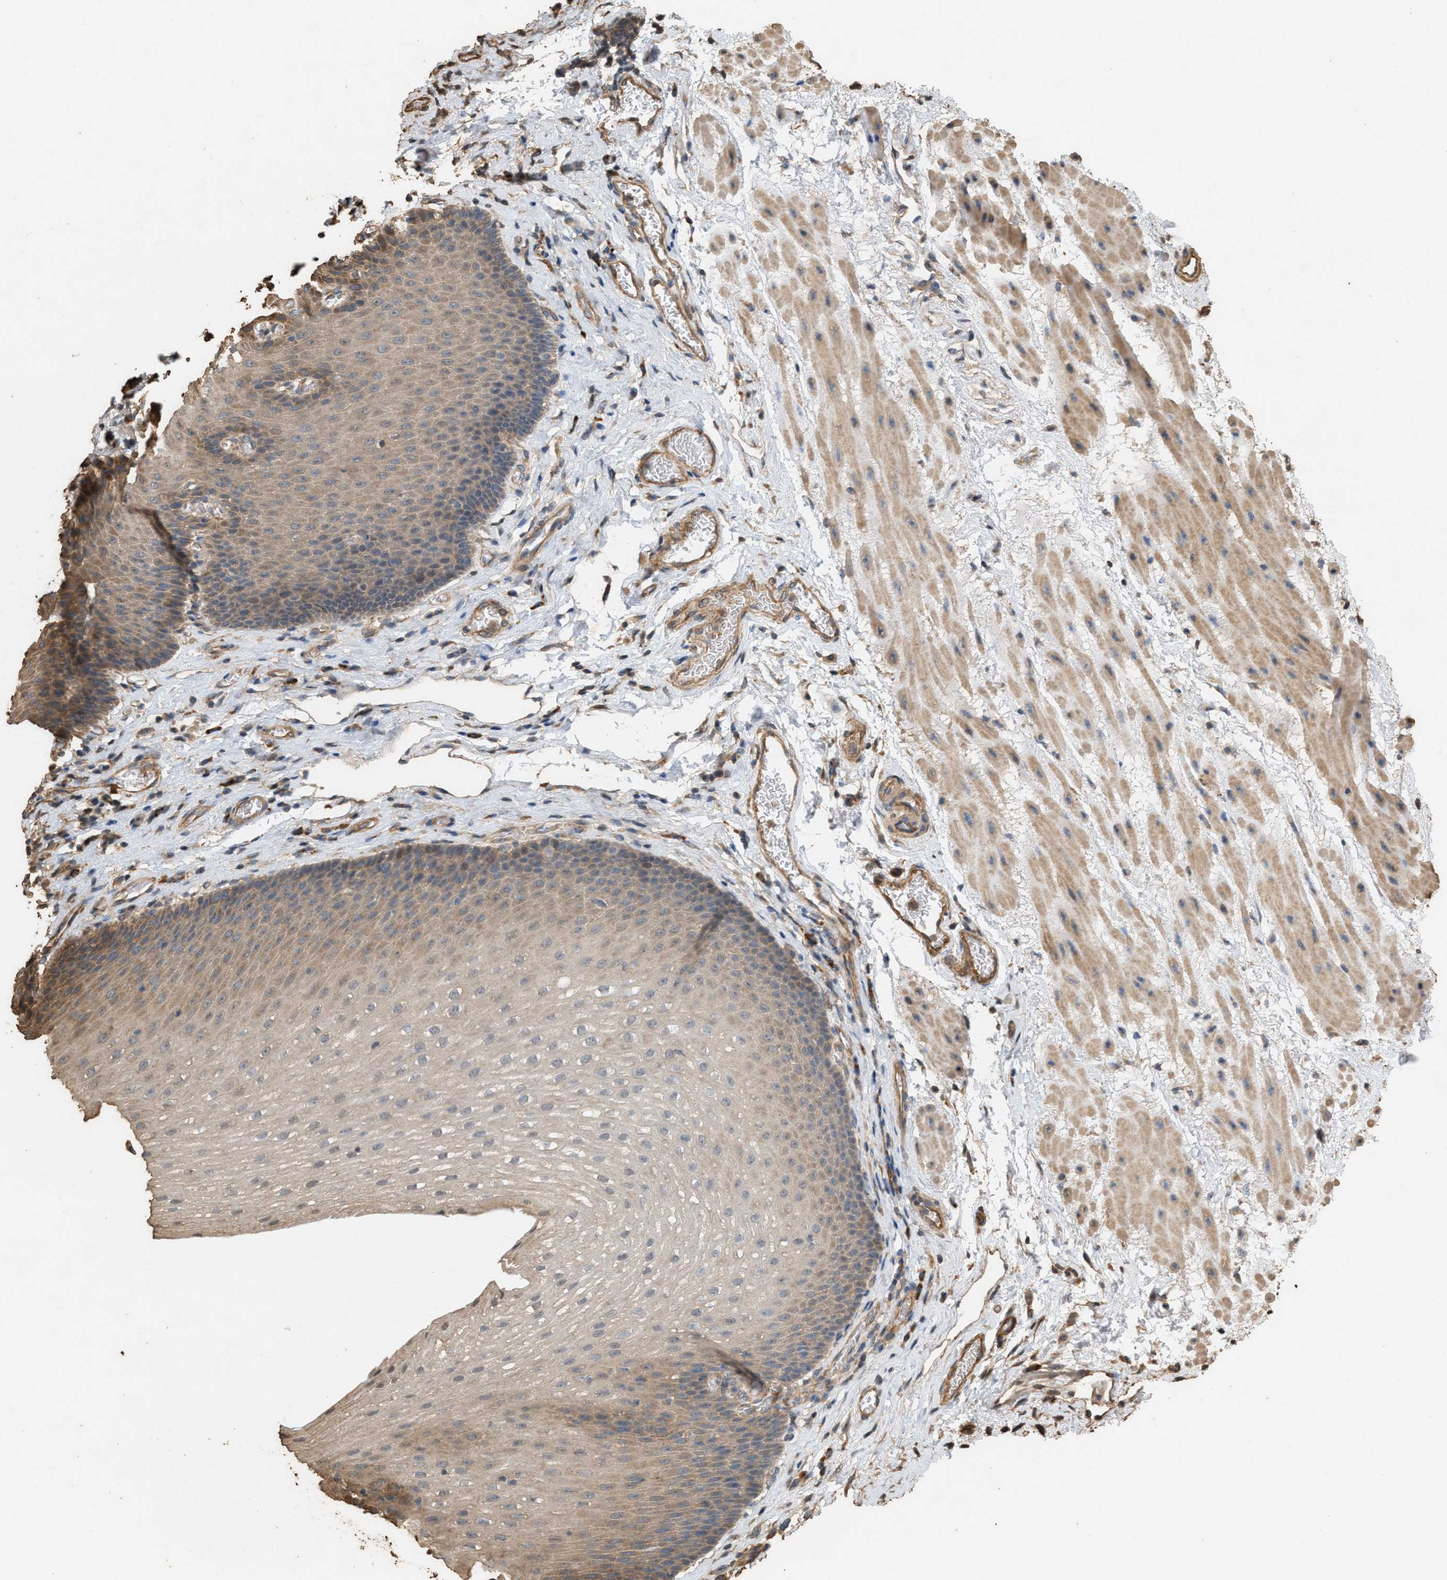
{"staining": {"intensity": "moderate", "quantity": ">75%", "location": "cytoplasmic/membranous"}, "tissue": "esophagus", "cell_type": "Squamous epithelial cells", "image_type": "normal", "snomed": [{"axis": "morphology", "description": "Normal tissue, NOS"}, {"axis": "topography", "description": "Esophagus"}], "caption": "Brown immunohistochemical staining in unremarkable esophagus exhibits moderate cytoplasmic/membranous staining in approximately >75% of squamous epithelial cells.", "gene": "DCAF7", "patient": {"sex": "male", "age": 48}}